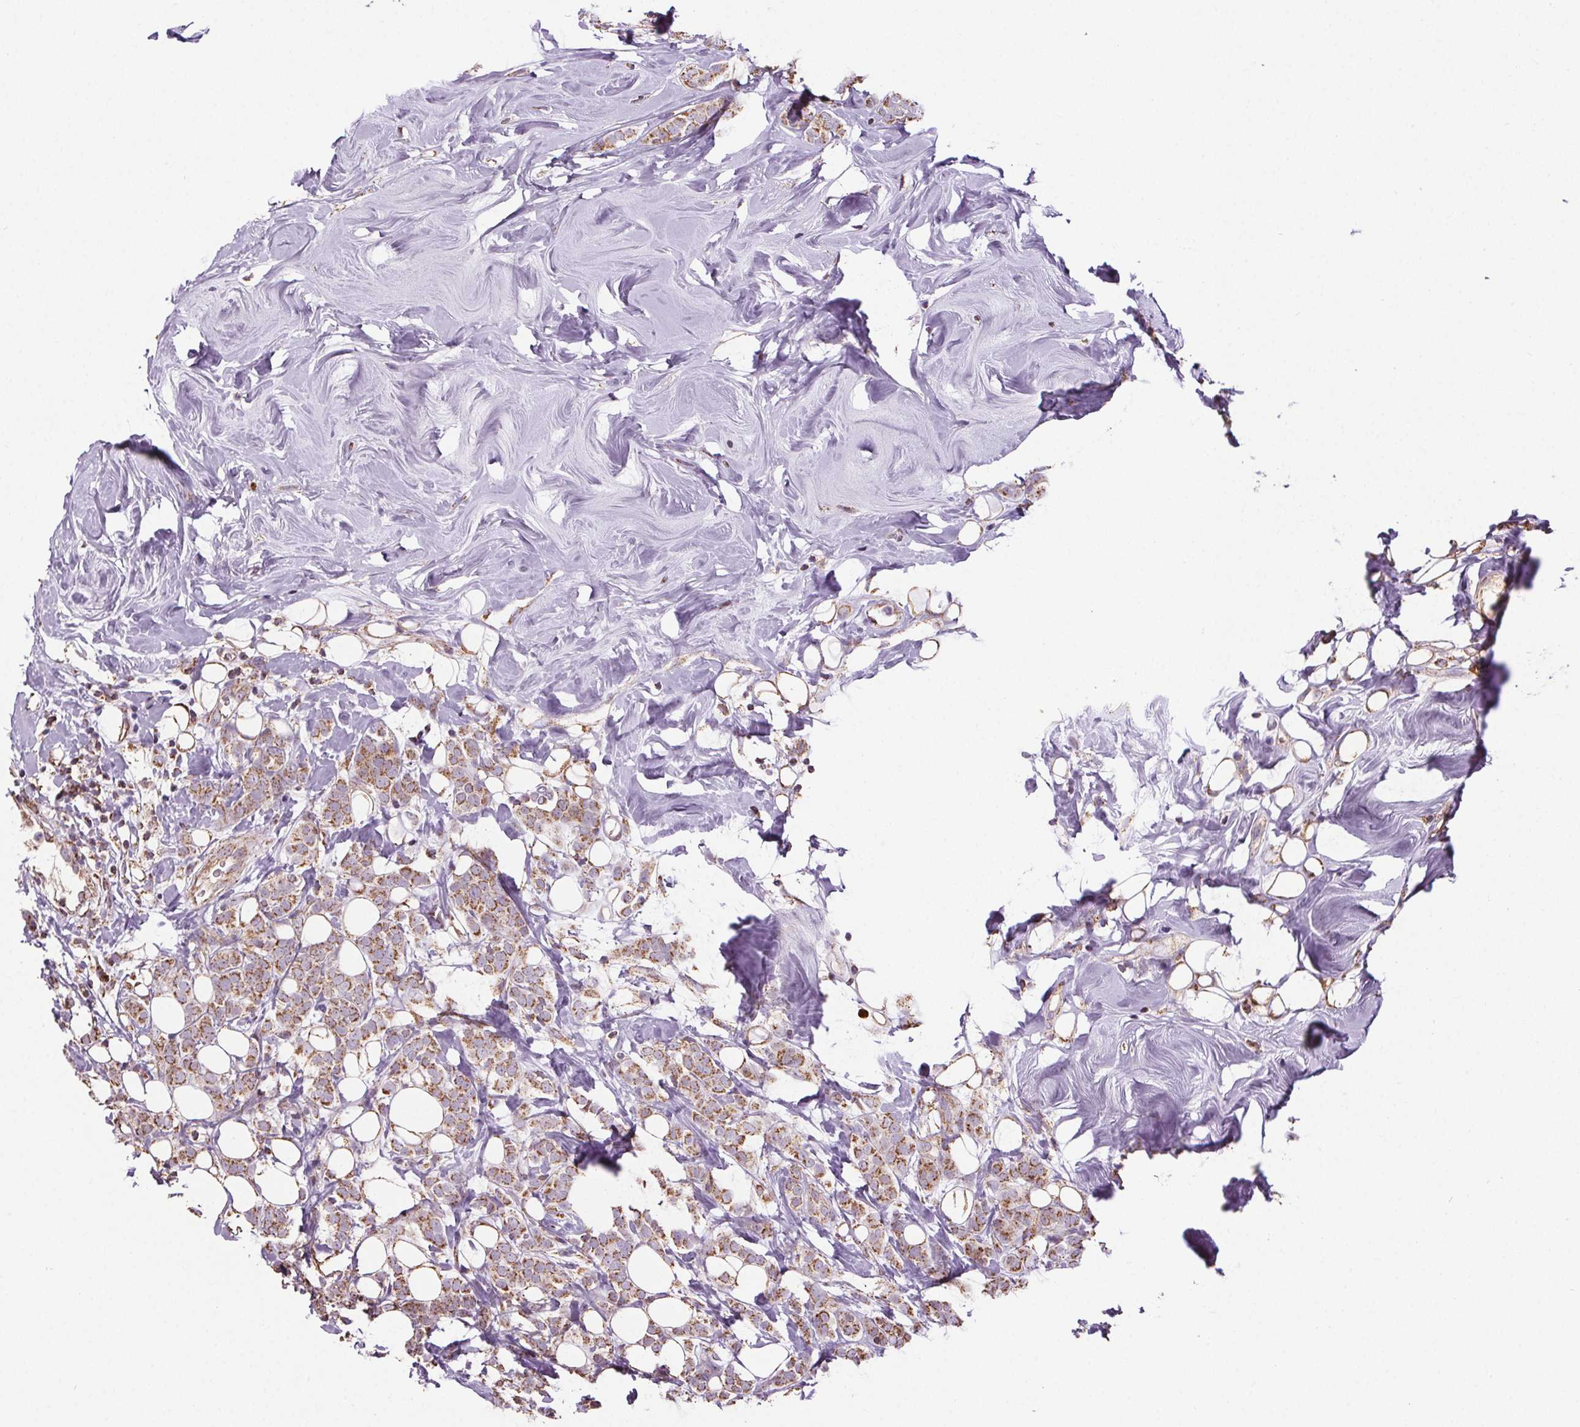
{"staining": {"intensity": "moderate", "quantity": ">75%", "location": "cytoplasmic/membranous"}, "tissue": "breast cancer", "cell_type": "Tumor cells", "image_type": "cancer", "snomed": [{"axis": "morphology", "description": "Lobular carcinoma"}, {"axis": "topography", "description": "Breast"}], "caption": "About >75% of tumor cells in human breast cancer demonstrate moderate cytoplasmic/membranous protein positivity as visualized by brown immunohistochemical staining.", "gene": "SUCLA2", "patient": {"sex": "female", "age": 49}}